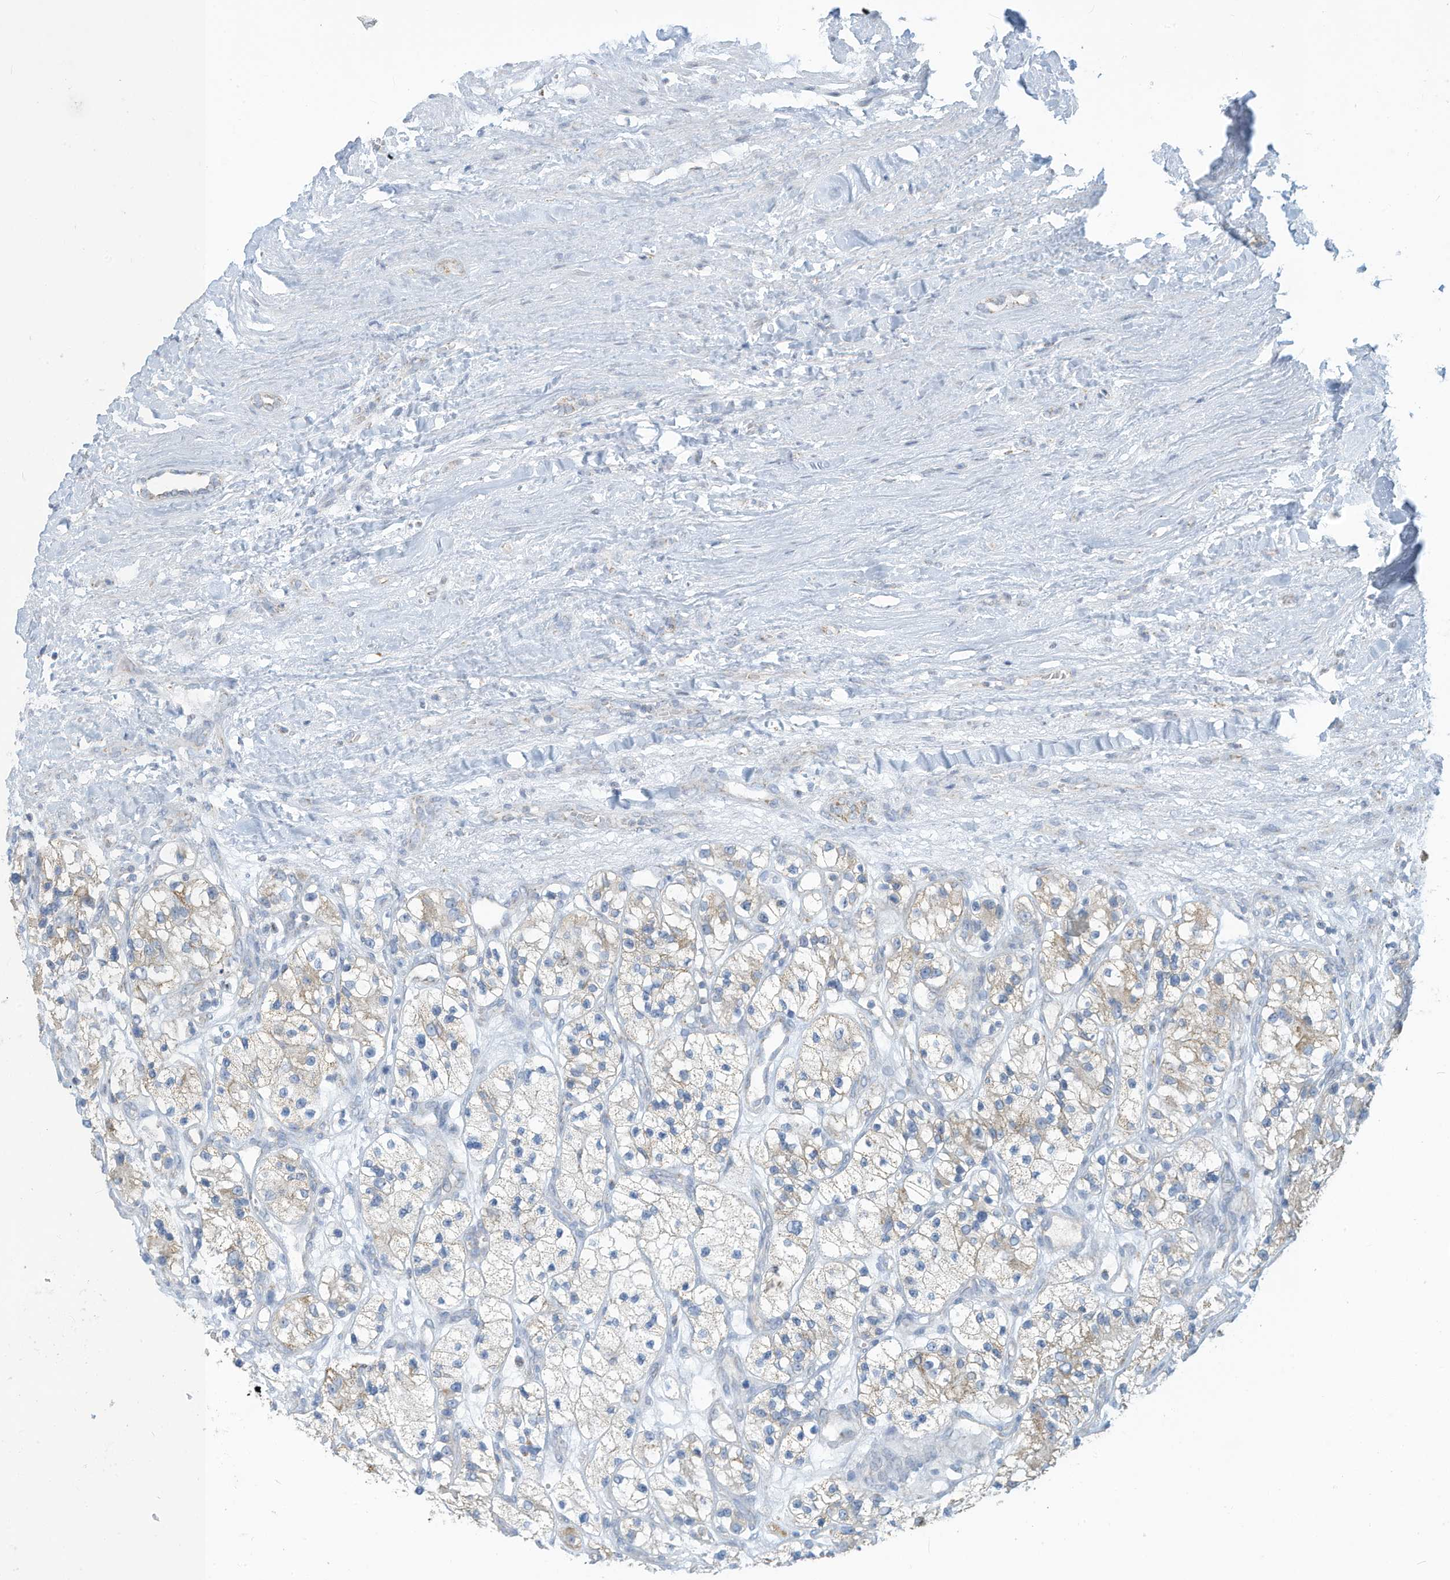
{"staining": {"intensity": "moderate", "quantity": "<25%", "location": "cytoplasmic/membranous"}, "tissue": "renal cancer", "cell_type": "Tumor cells", "image_type": "cancer", "snomed": [{"axis": "morphology", "description": "Adenocarcinoma, NOS"}, {"axis": "topography", "description": "Kidney"}], "caption": "IHC histopathology image of renal adenocarcinoma stained for a protein (brown), which exhibits low levels of moderate cytoplasmic/membranous staining in about <25% of tumor cells.", "gene": "NLN", "patient": {"sex": "female", "age": 57}}